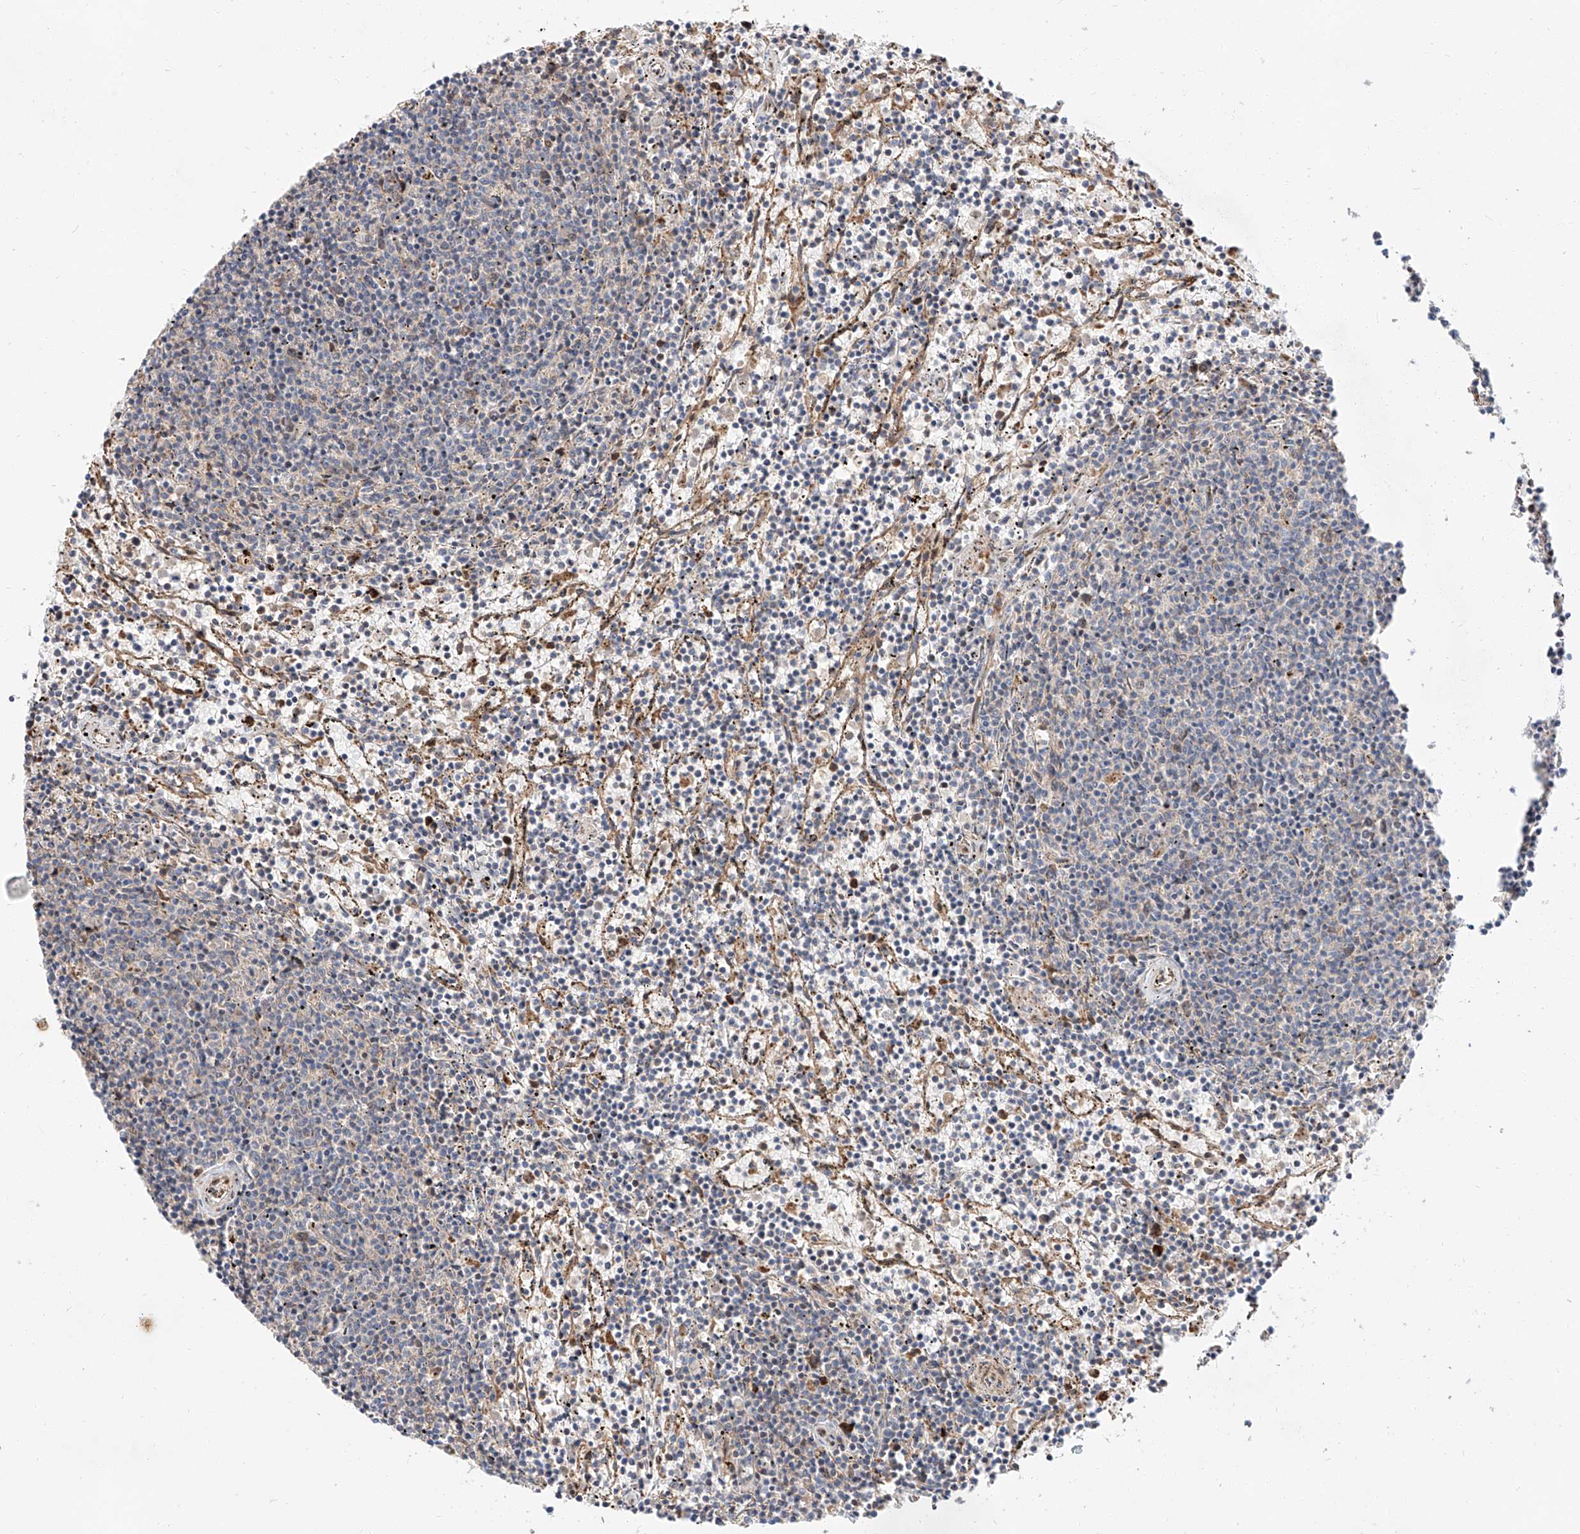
{"staining": {"intensity": "negative", "quantity": "none", "location": "none"}, "tissue": "lymphoma", "cell_type": "Tumor cells", "image_type": "cancer", "snomed": [{"axis": "morphology", "description": "Malignant lymphoma, non-Hodgkin's type, Low grade"}, {"axis": "topography", "description": "Spleen"}], "caption": "Immunohistochemistry (IHC) histopathology image of low-grade malignant lymphoma, non-Hodgkin's type stained for a protein (brown), which displays no staining in tumor cells.", "gene": "DIRAS3", "patient": {"sex": "female", "age": 50}}